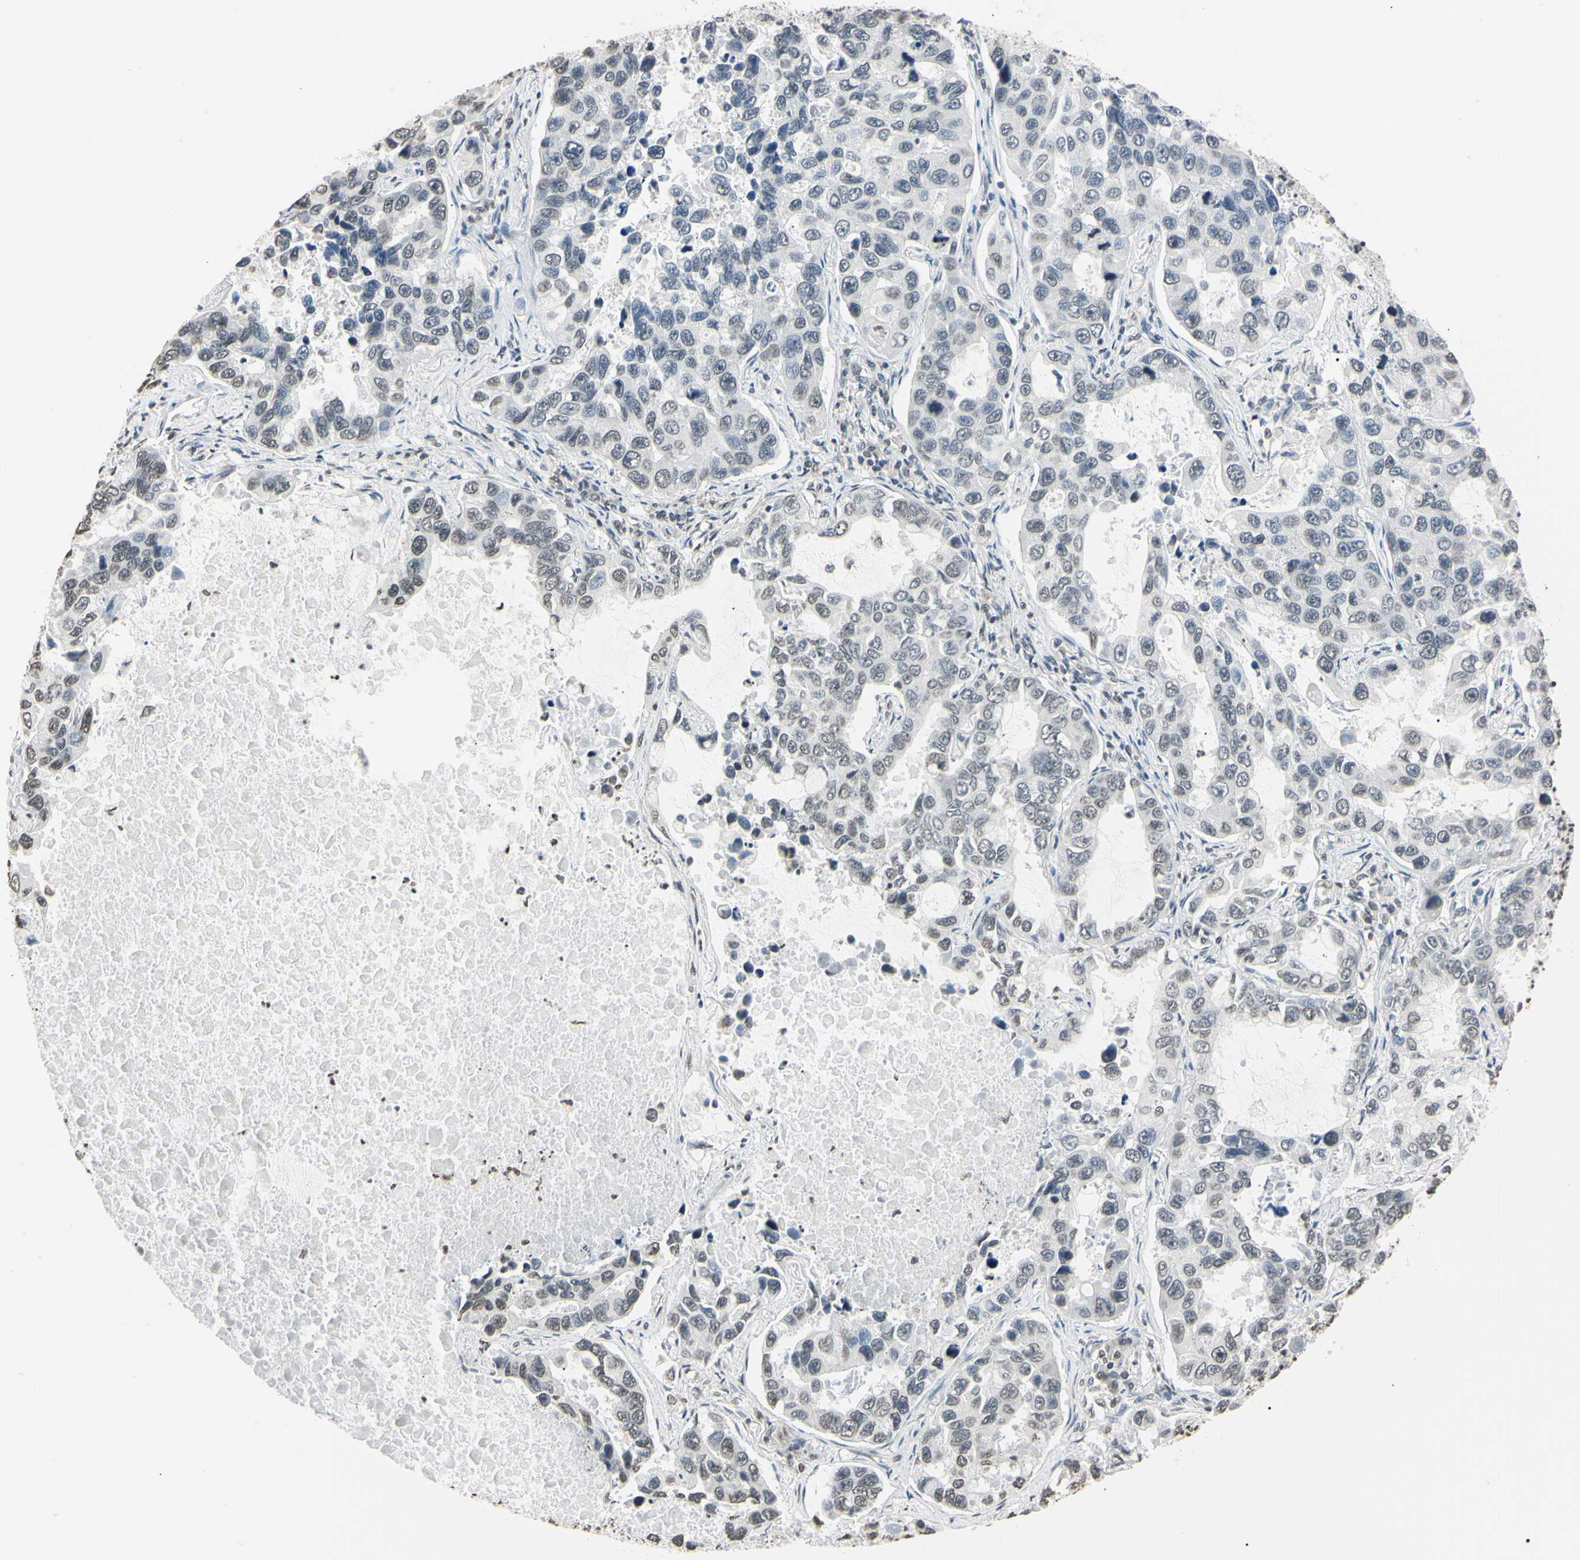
{"staining": {"intensity": "weak", "quantity": "<25%", "location": "nuclear"}, "tissue": "lung cancer", "cell_type": "Tumor cells", "image_type": "cancer", "snomed": [{"axis": "morphology", "description": "Adenocarcinoma, NOS"}, {"axis": "topography", "description": "Lung"}], "caption": "There is no significant expression in tumor cells of lung cancer.", "gene": "CDC45", "patient": {"sex": "male", "age": 64}}